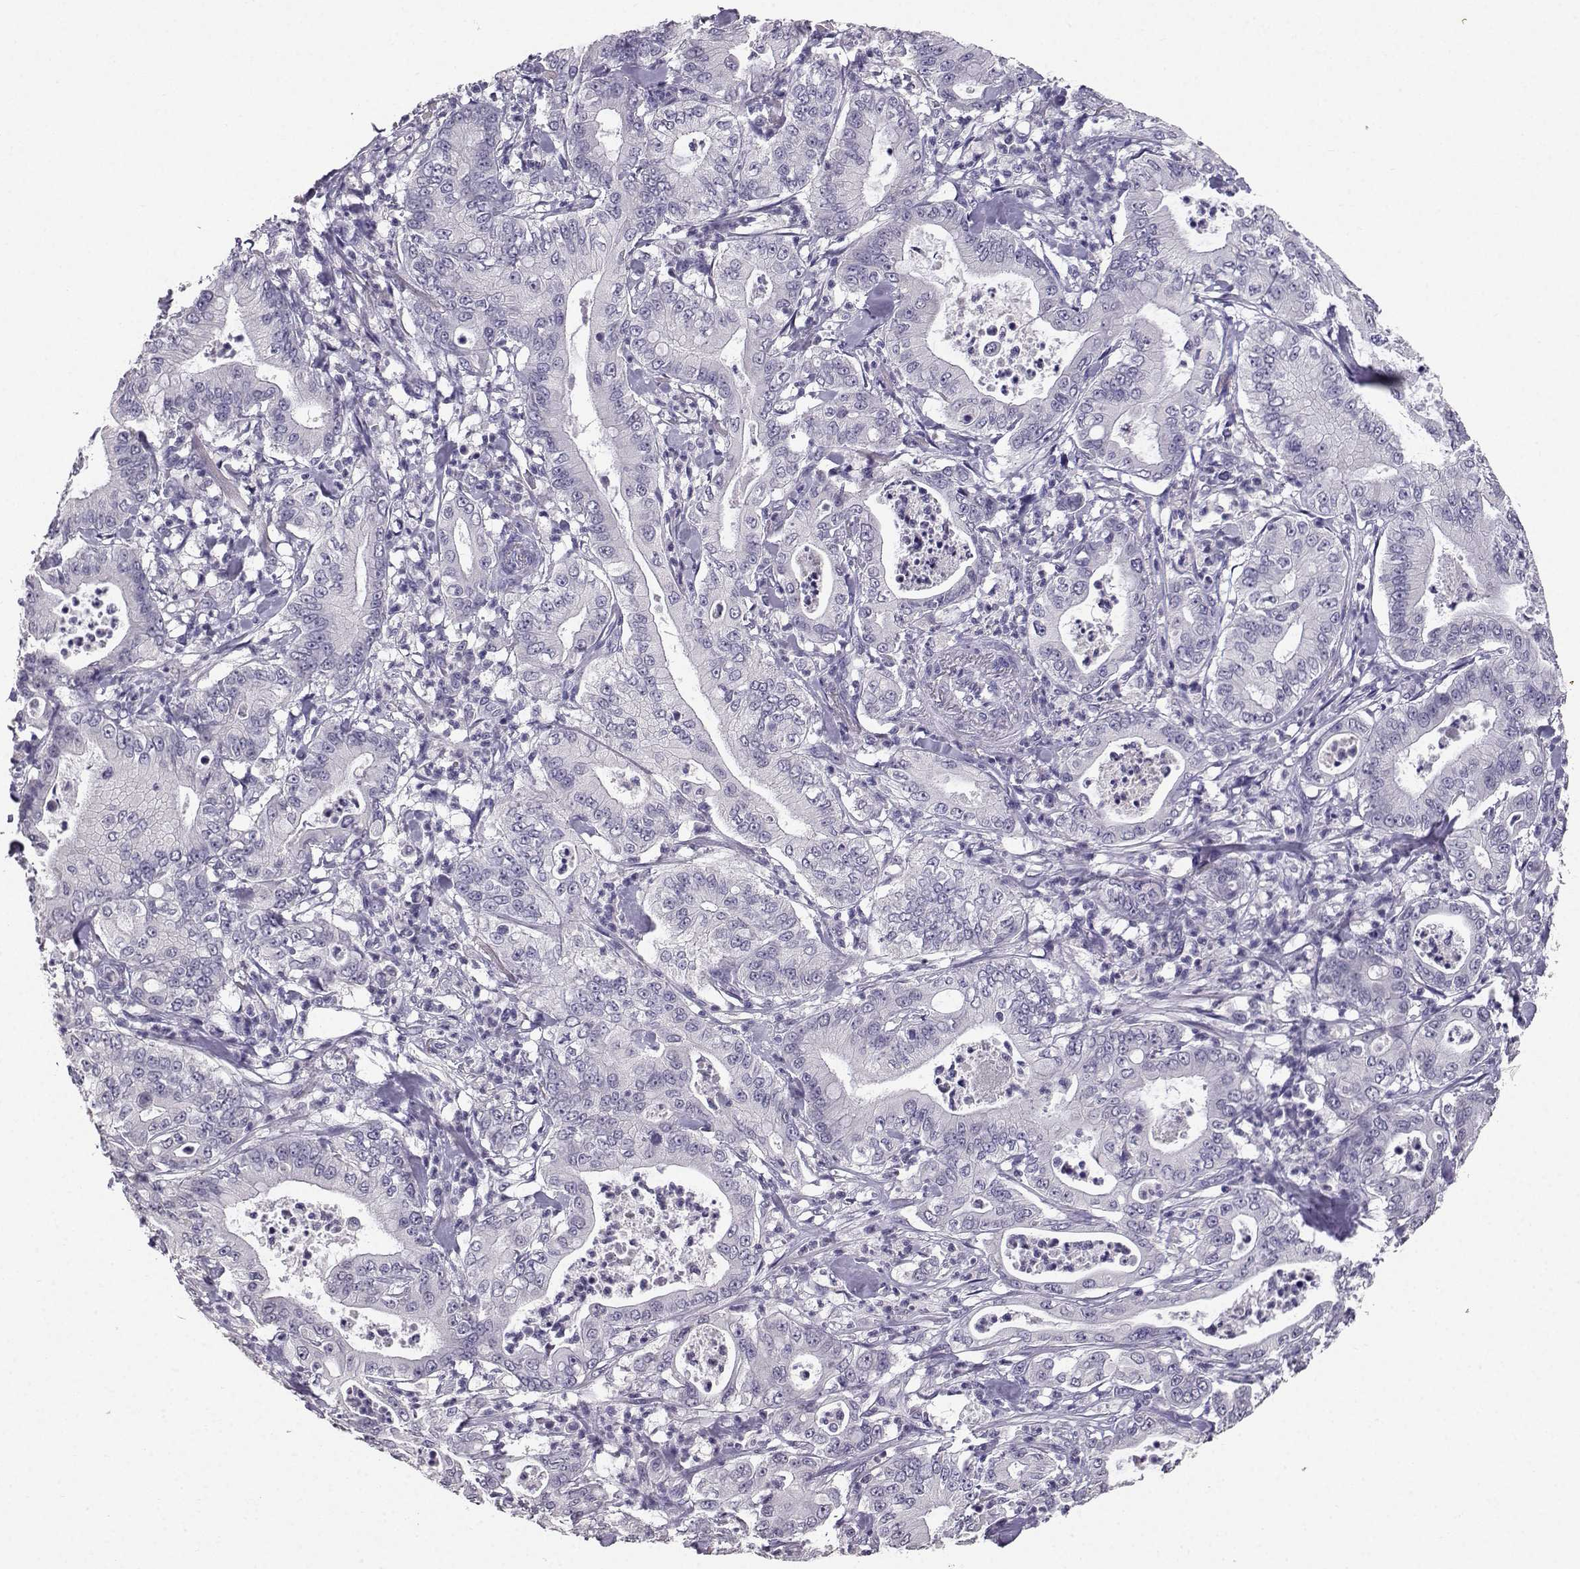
{"staining": {"intensity": "negative", "quantity": "none", "location": "none"}, "tissue": "pancreatic cancer", "cell_type": "Tumor cells", "image_type": "cancer", "snomed": [{"axis": "morphology", "description": "Adenocarcinoma, NOS"}, {"axis": "topography", "description": "Pancreas"}], "caption": "High magnification brightfield microscopy of pancreatic cancer stained with DAB (brown) and counterstained with hematoxylin (blue): tumor cells show no significant positivity.", "gene": "SPAG11B", "patient": {"sex": "male", "age": 71}}